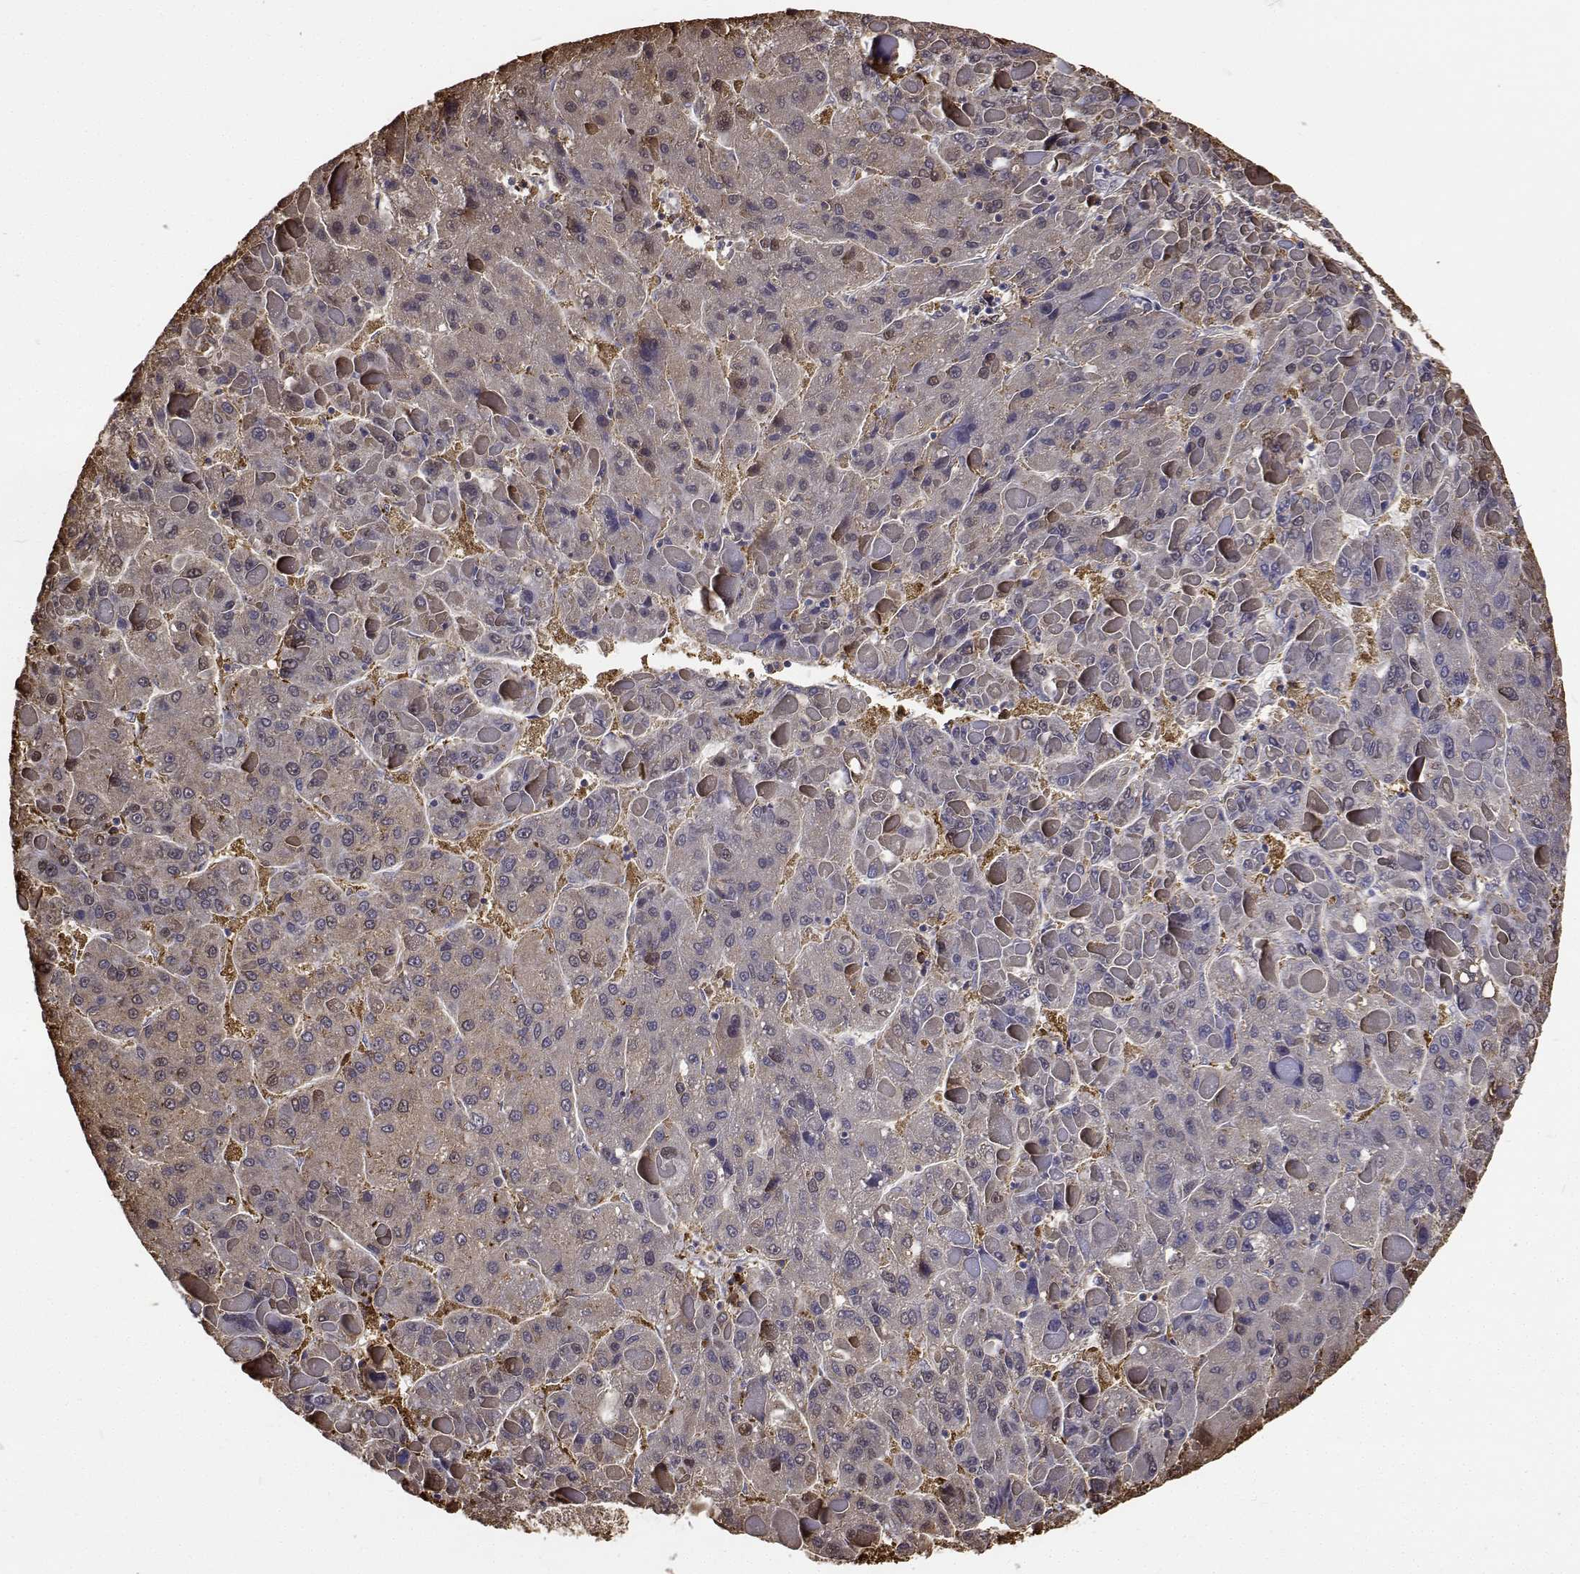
{"staining": {"intensity": "weak", "quantity": "25%-75%", "location": "cytoplasmic/membranous,nuclear"}, "tissue": "liver cancer", "cell_type": "Tumor cells", "image_type": "cancer", "snomed": [{"axis": "morphology", "description": "Carcinoma, Hepatocellular, NOS"}, {"axis": "topography", "description": "Liver"}], "caption": "Weak cytoplasmic/membranous and nuclear positivity is identified in about 25%-75% of tumor cells in liver cancer (hepatocellular carcinoma).", "gene": "PCID2", "patient": {"sex": "female", "age": 82}}